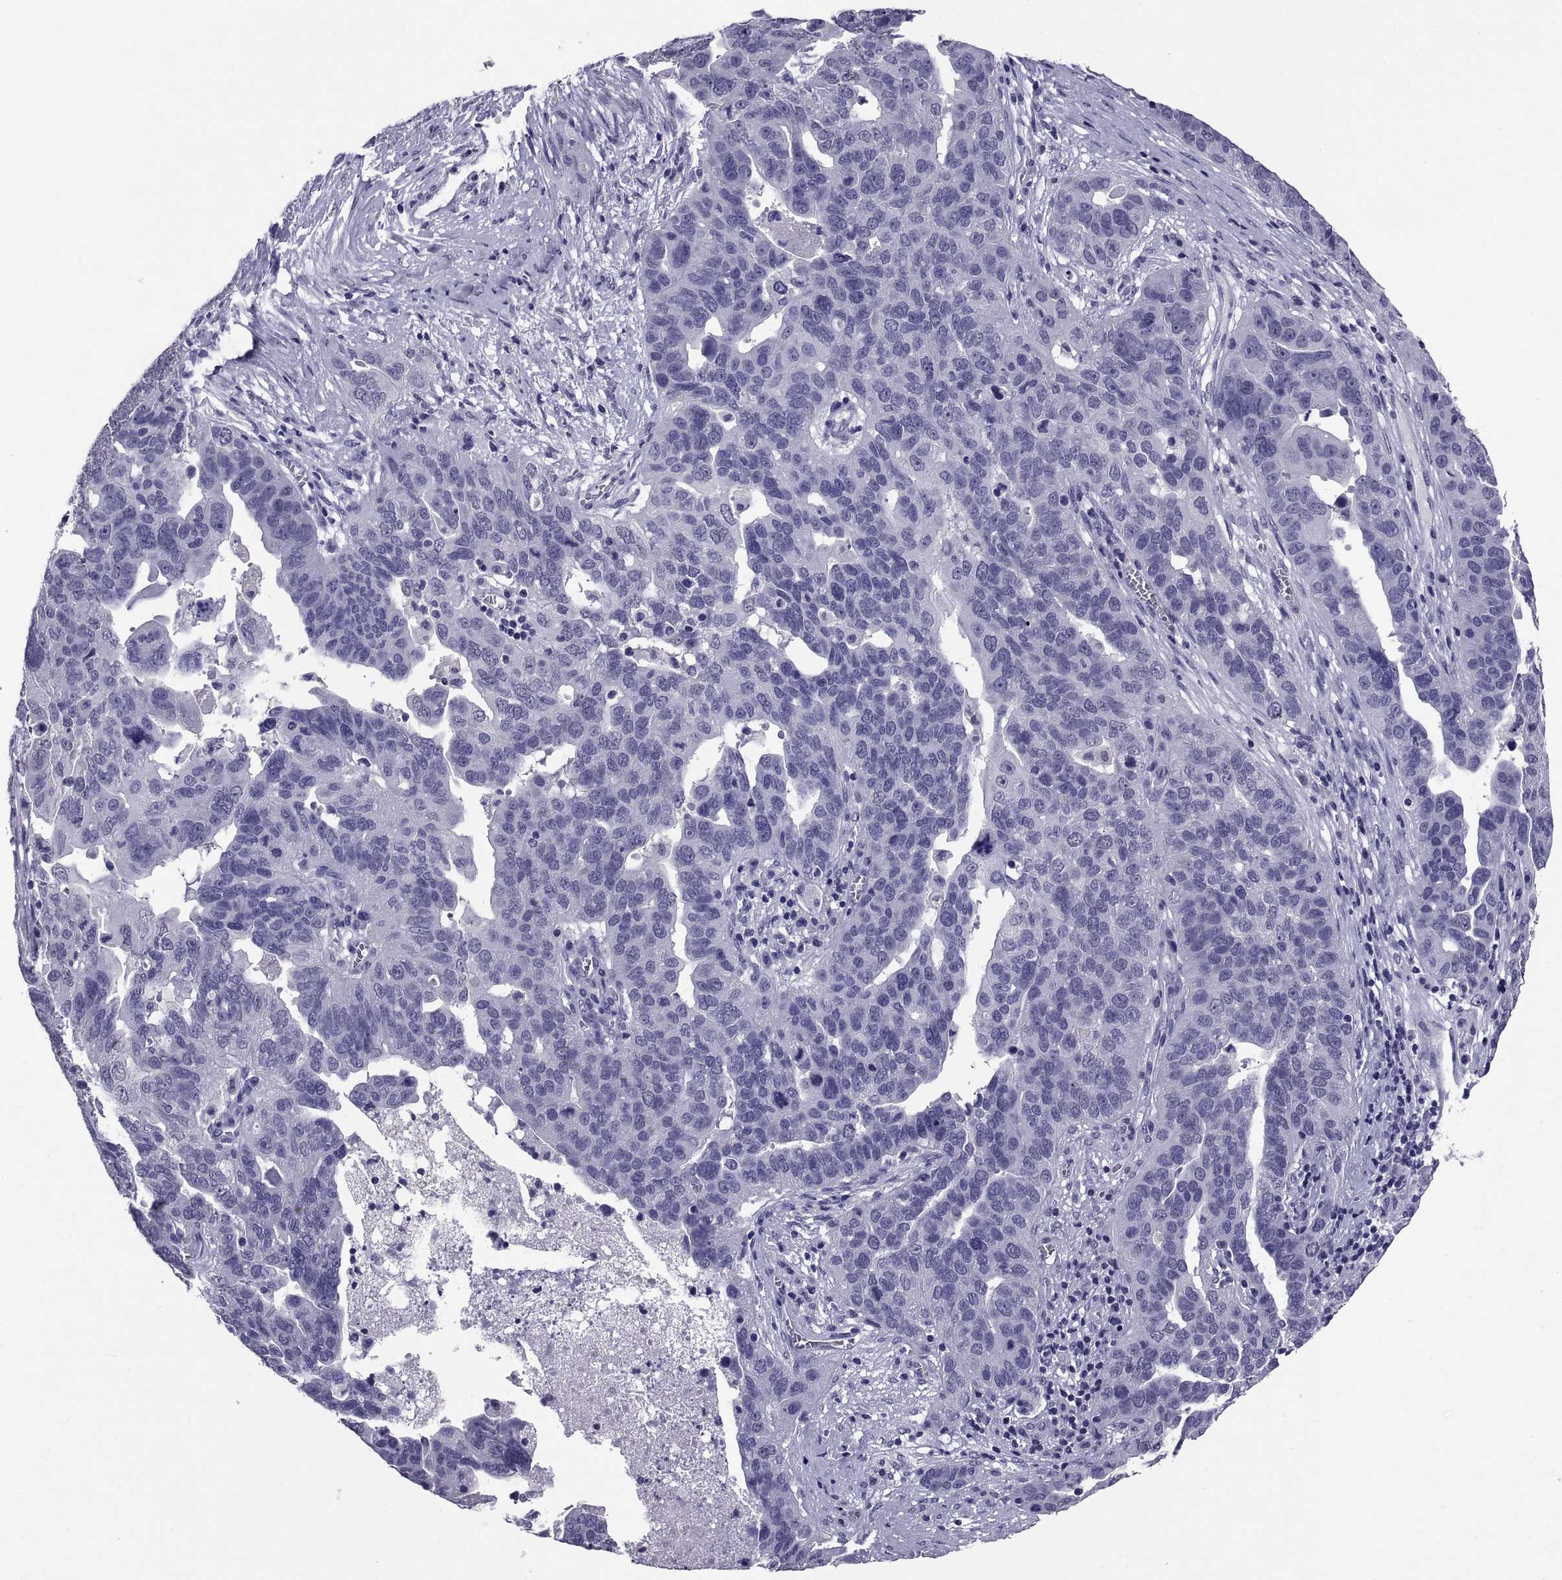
{"staining": {"intensity": "negative", "quantity": "none", "location": "none"}, "tissue": "ovarian cancer", "cell_type": "Tumor cells", "image_type": "cancer", "snomed": [{"axis": "morphology", "description": "Carcinoma, endometroid"}, {"axis": "topography", "description": "Soft tissue"}, {"axis": "topography", "description": "Ovary"}], "caption": "Tumor cells are negative for protein expression in human ovarian cancer (endometroid carcinoma).", "gene": "TGFBR3L", "patient": {"sex": "female", "age": 52}}